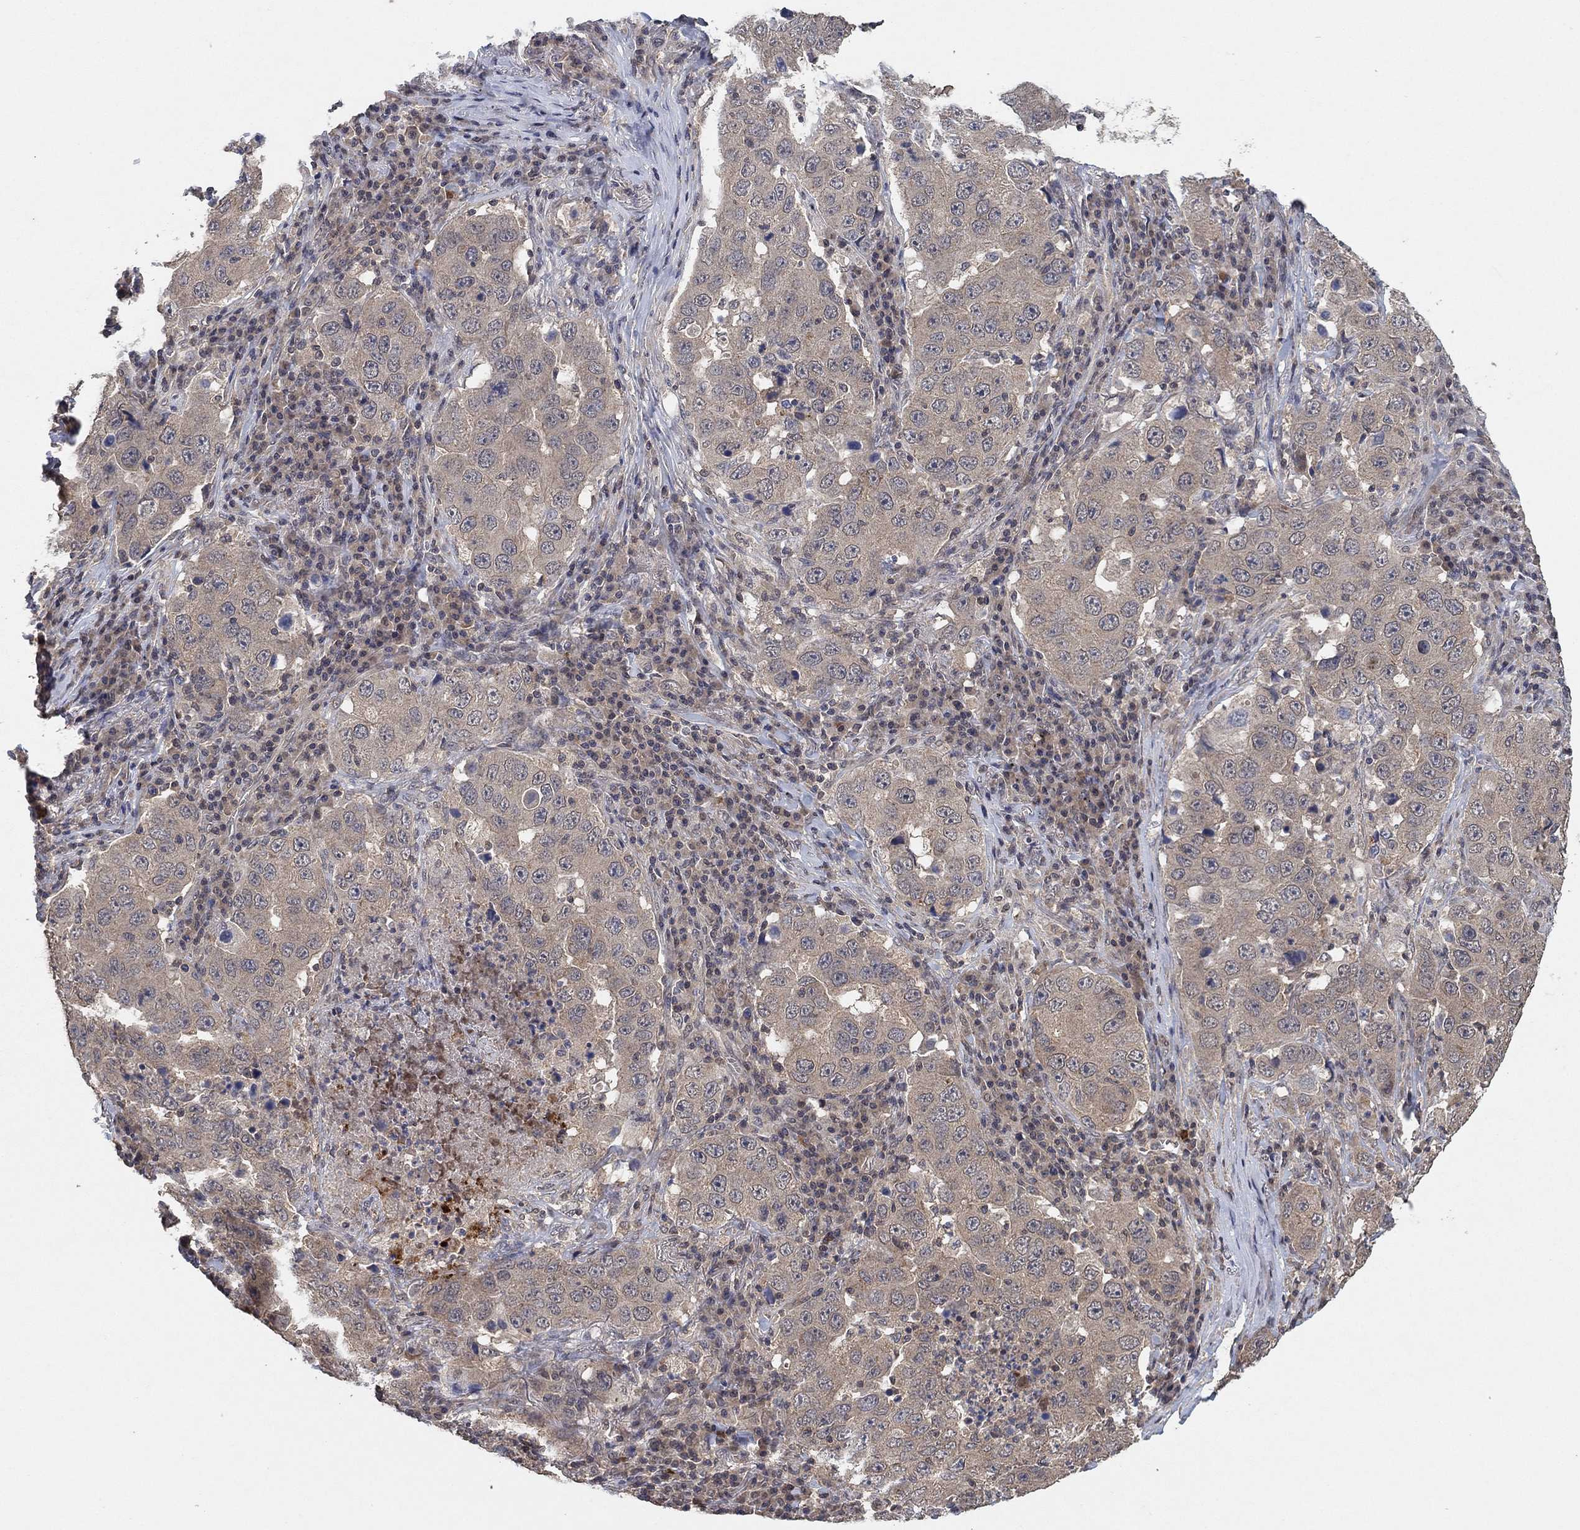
{"staining": {"intensity": "negative", "quantity": "none", "location": "none"}, "tissue": "lung cancer", "cell_type": "Tumor cells", "image_type": "cancer", "snomed": [{"axis": "morphology", "description": "Adenocarcinoma, NOS"}, {"axis": "topography", "description": "Lung"}], "caption": "The image displays no significant expression in tumor cells of lung cancer (adenocarcinoma).", "gene": "CCDC43", "patient": {"sex": "male", "age": 73}}